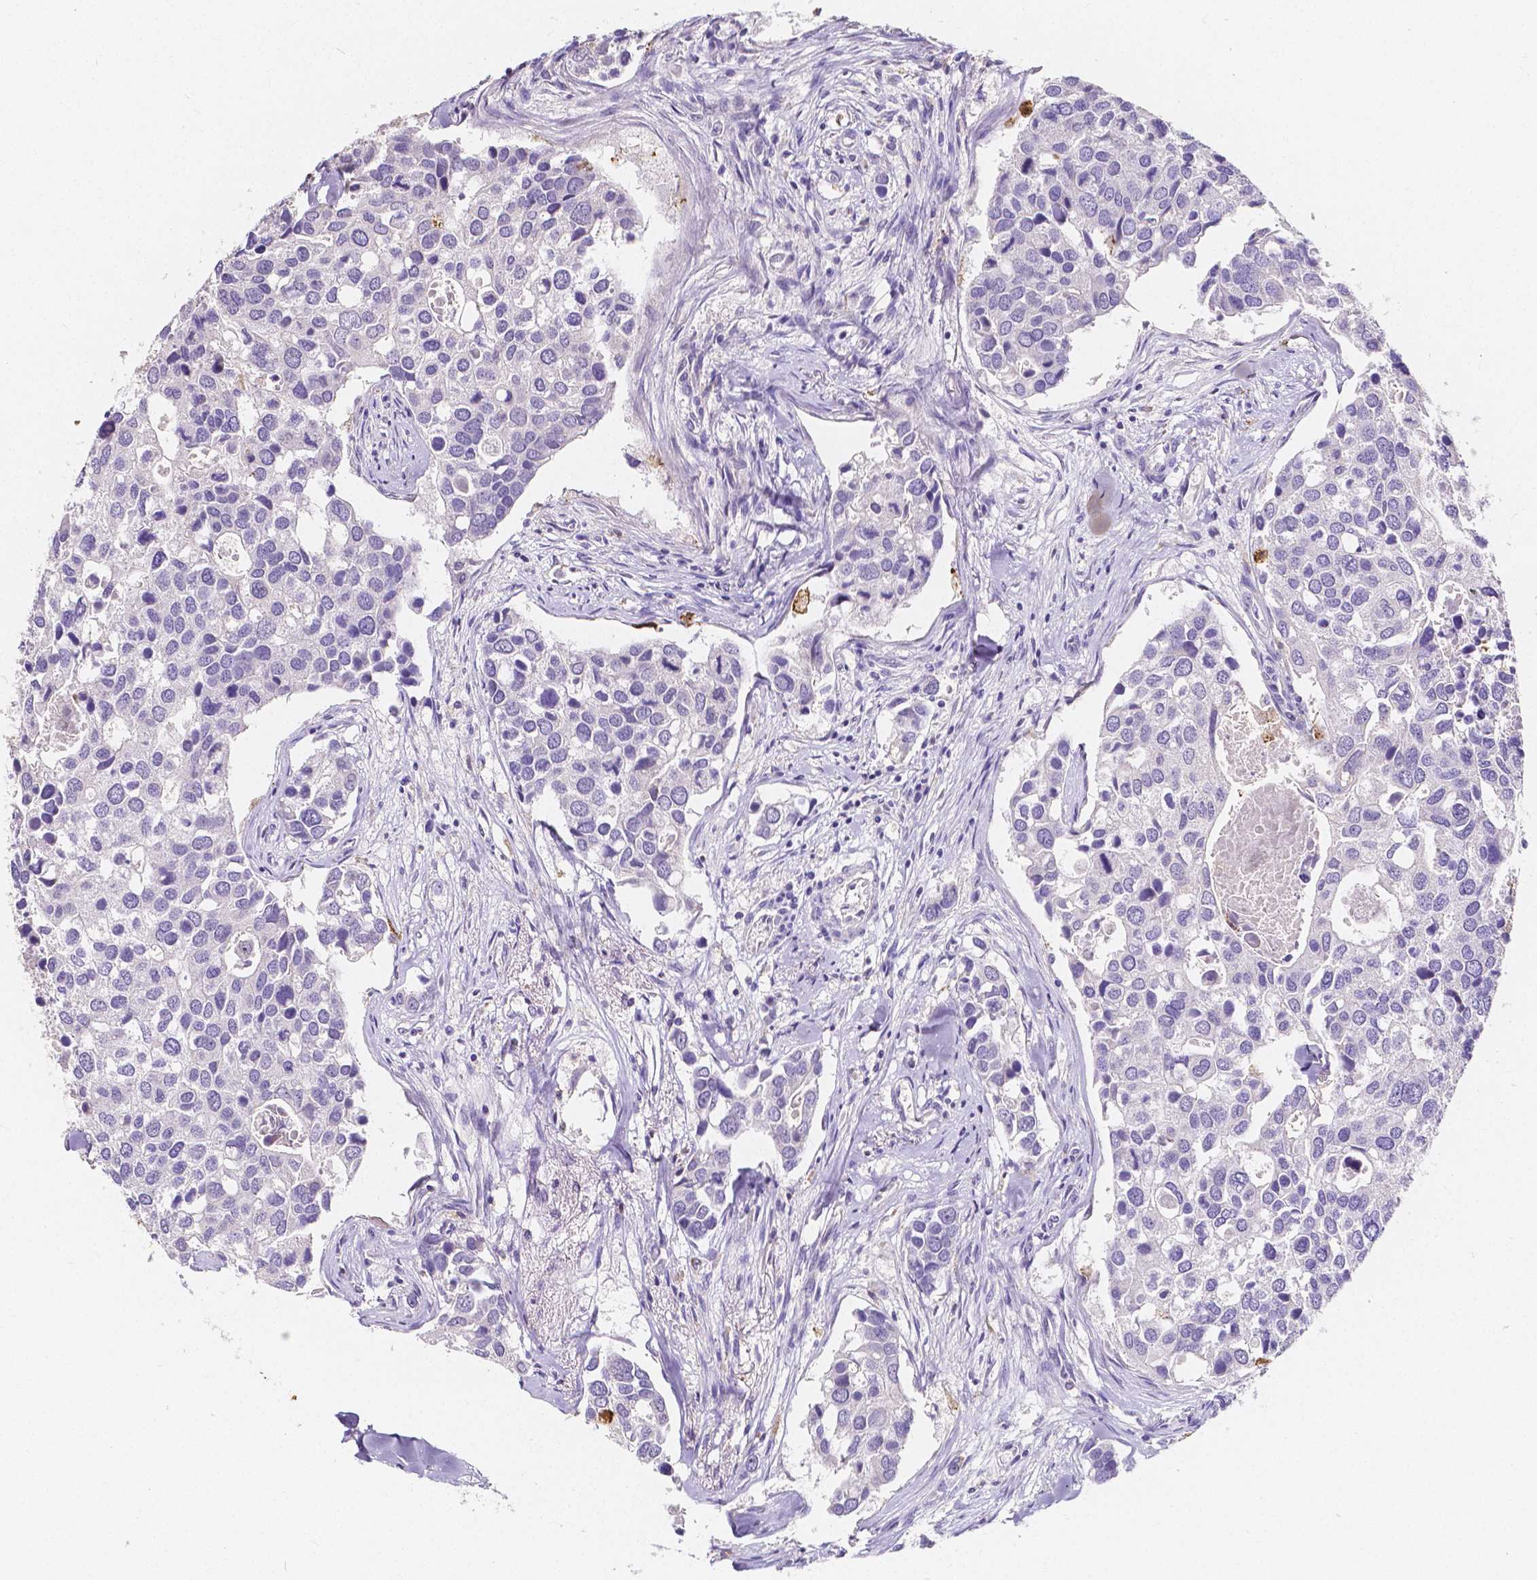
{"staining": {"intensity": "negative", "quantity": "none", "location": "none"}, "tissue": "breast cancer", "cell_type": "Tumor cells", "image_type": "cancer", "snomed": [{"axis": "morphology", "description": "Duct carcinoma"}, {"axis": "topography", "description": "Breast"}], "caption": "DAB immunohistochemical staining of human breast intraductal carcinoma exhibits no significant staining in tumor cells. (Immunohistochemistry, brightfield microscopy, high magnification).", "gene": "ACP5", "patient": {"sex": "female", "age": 83}}